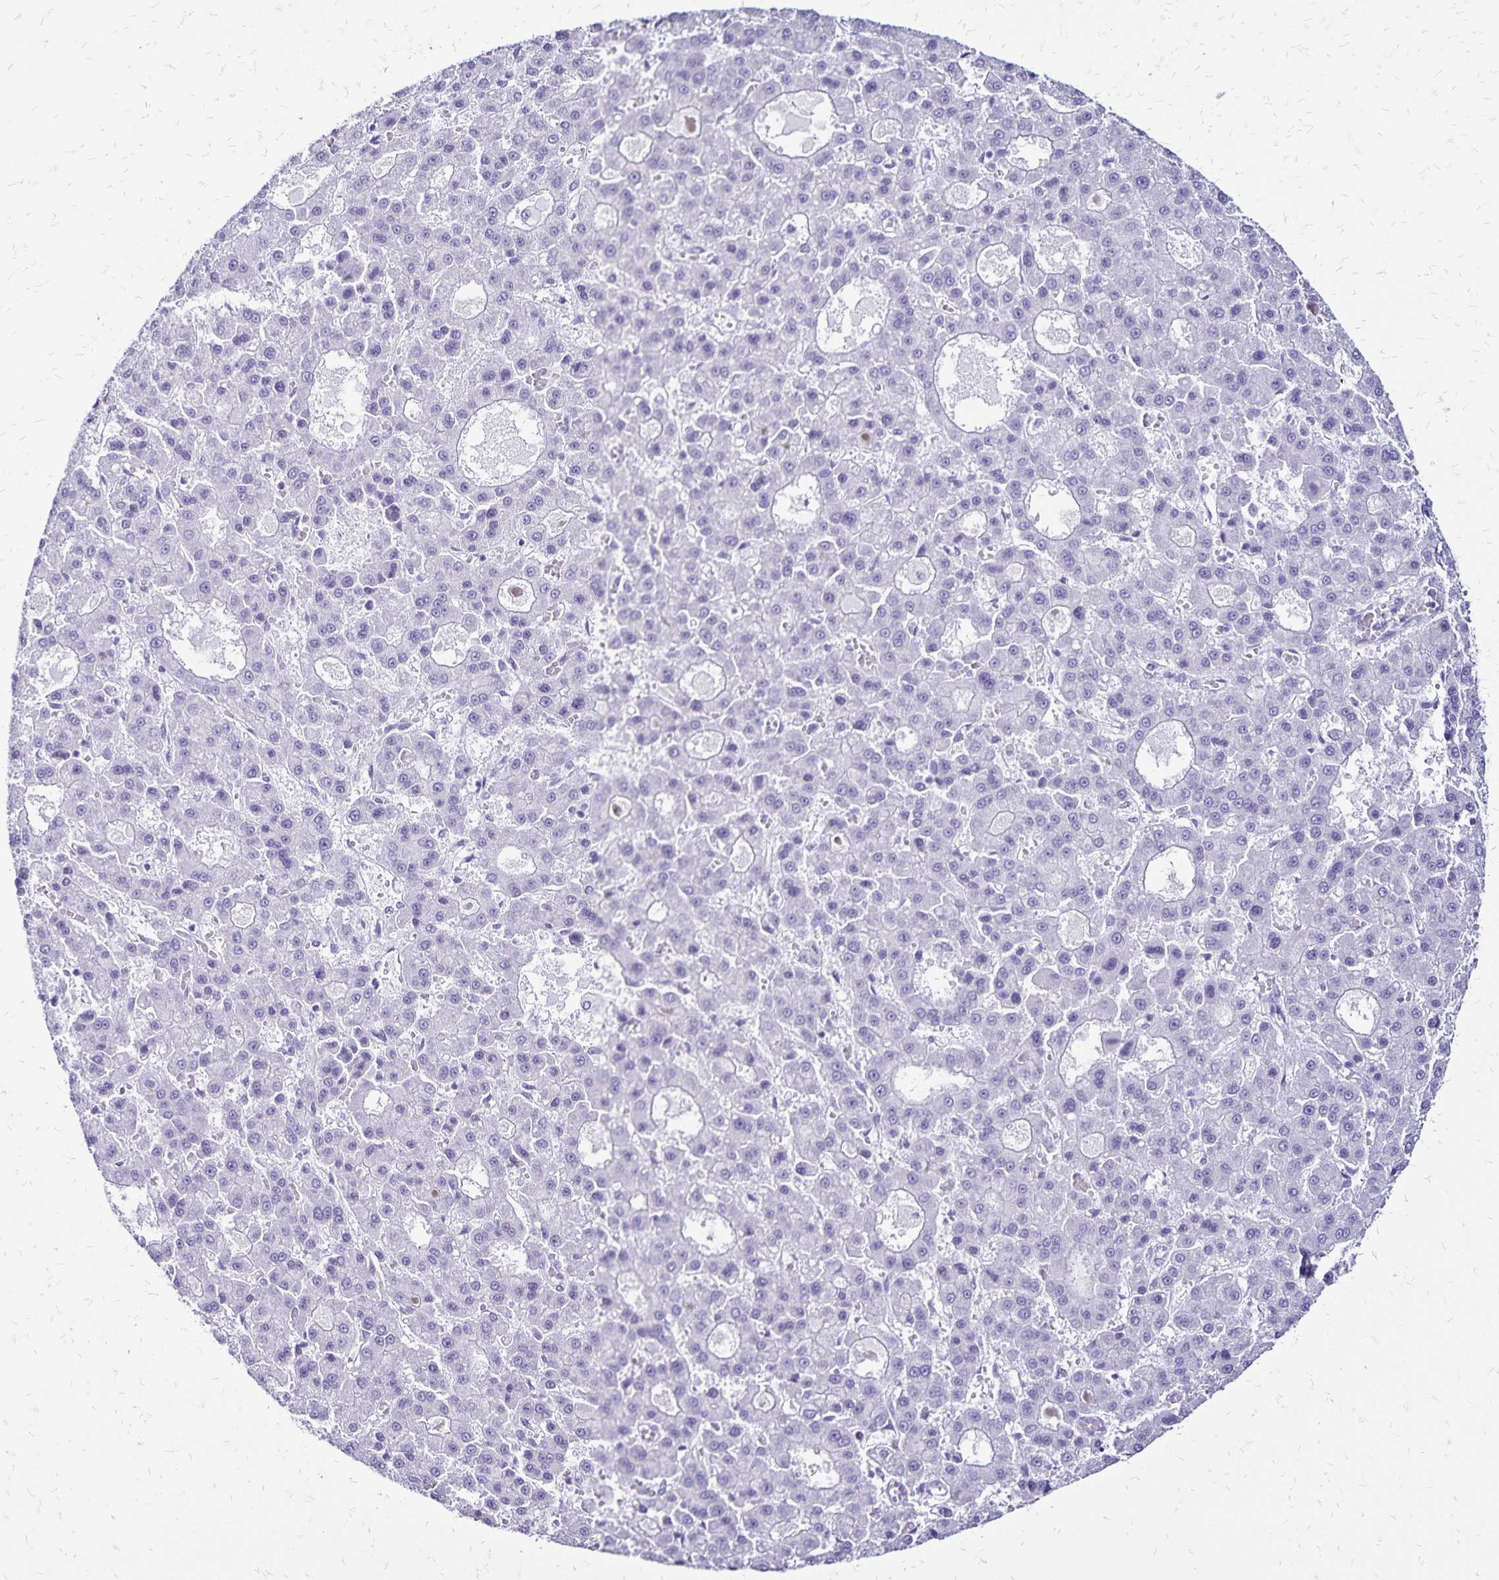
{"staining": {"intensity": "negative", "quantity": "none", "location": "none"}, "tissue": "liver cancer", "cell_type": "Tumor cells", "image_type": "cancer", "snomed": [{"axis": "morphology", "description": "Carcinoma, Hepatocellular, NOS"}, {"axis": "topography", "description": "Liver"}], "caption": "Immunohistochemical staining of human liver cancer (hepatocellular carcinoma) demonstrates no significant positivity in tumor cells.", "gene": "LIN28B", "patient": {"sex": "male", "age": 70}}